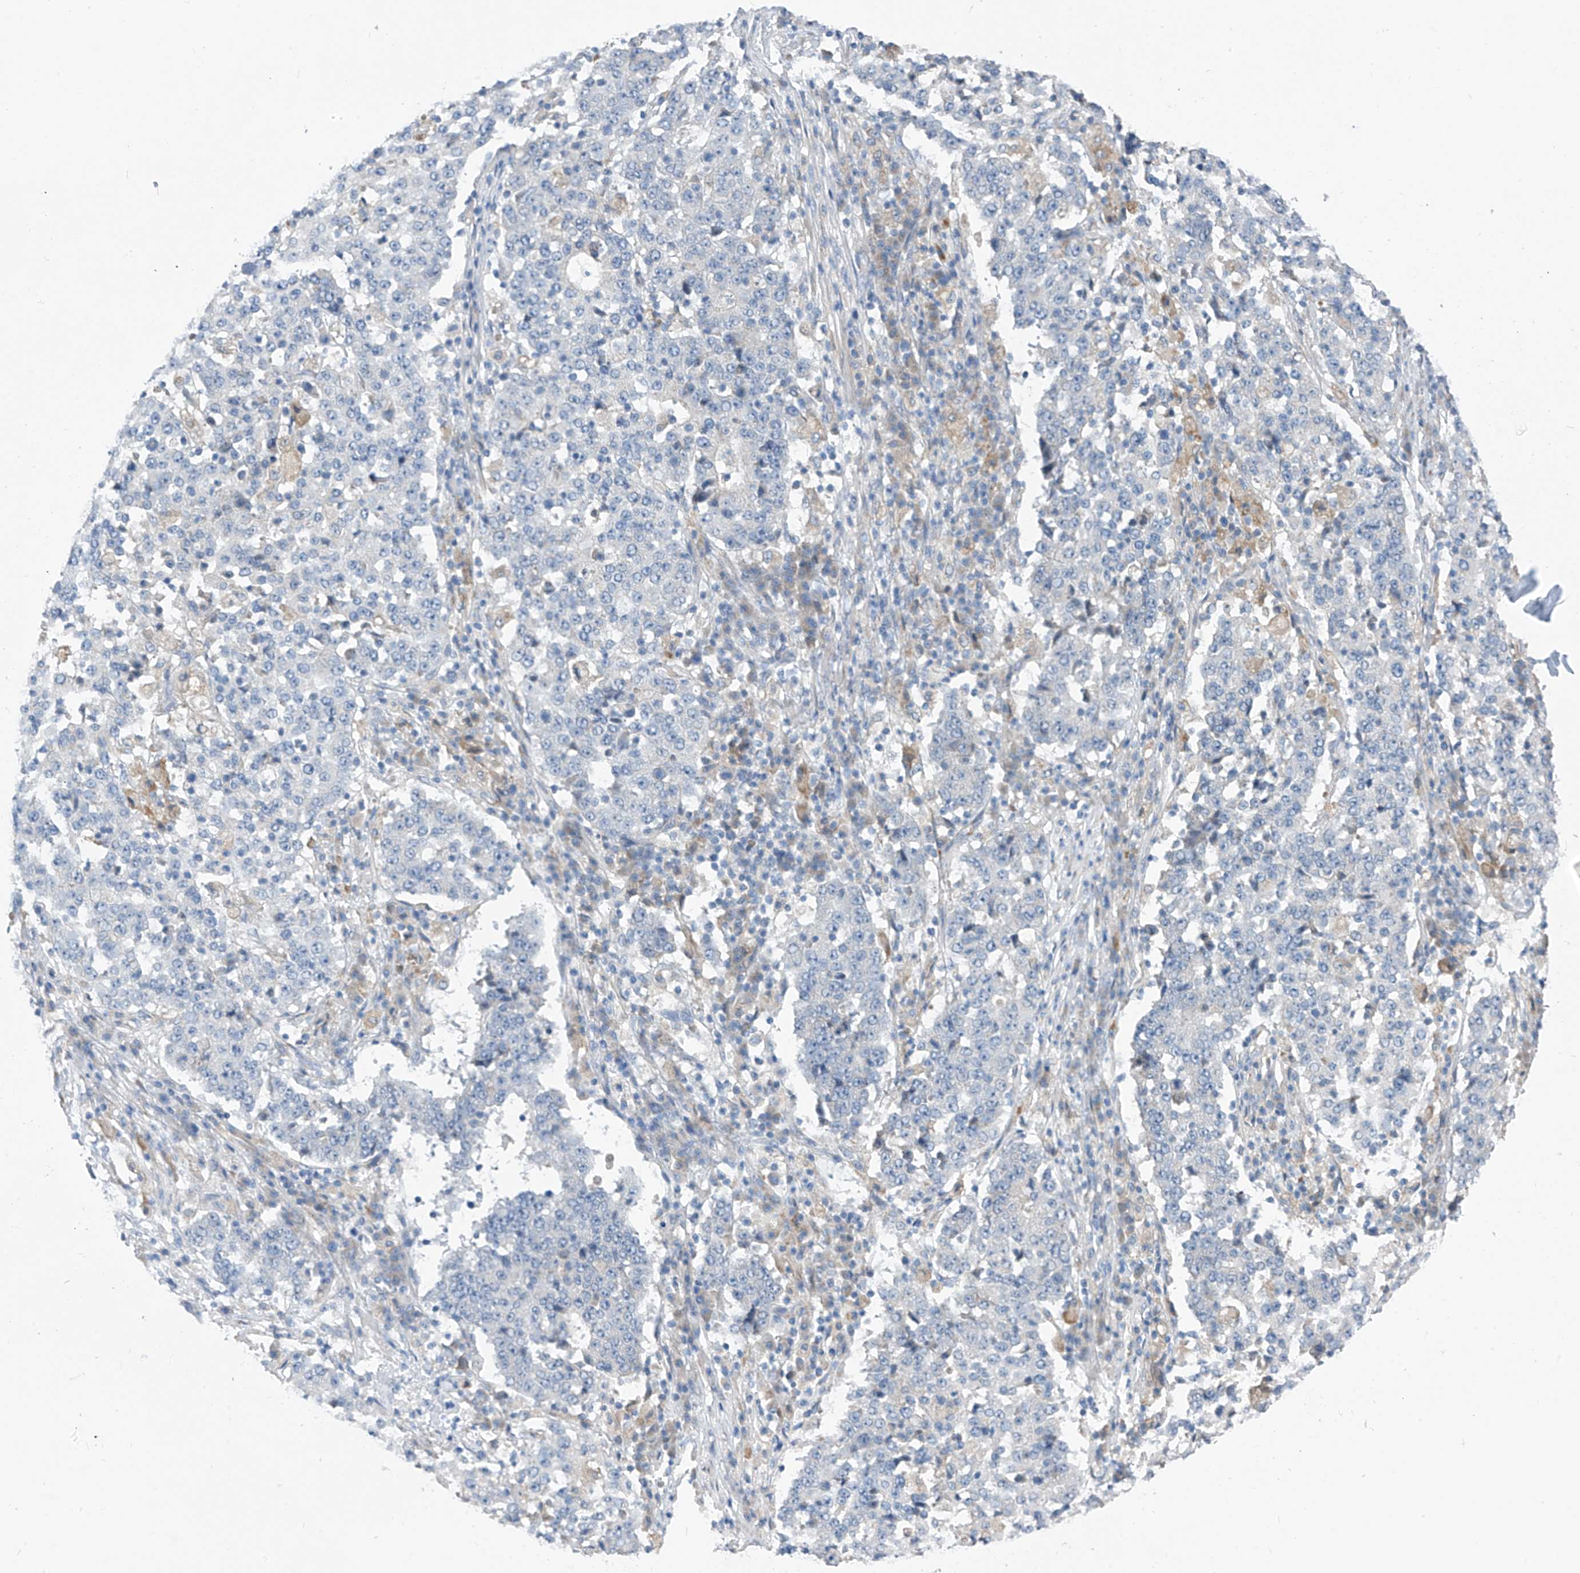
{"staining": {"intensity": "negative", "quantity": "none", "location": "none"}, "tissue": "stomach cancer", "cell_type": "Tumor cells", "image_type": "cancer", "snomed": [{"axis": "morphology", "description": "Adenocarcinoma, NOS"}, {"axis": "topography", "description": "Stomach"}], "caption": "Histopathology image shows no protein positivity in tumor cells of adenocarcinoma (stomach) tissue.", "gene": "LDAH", "patient": {"sex": "male", "age": 59}}